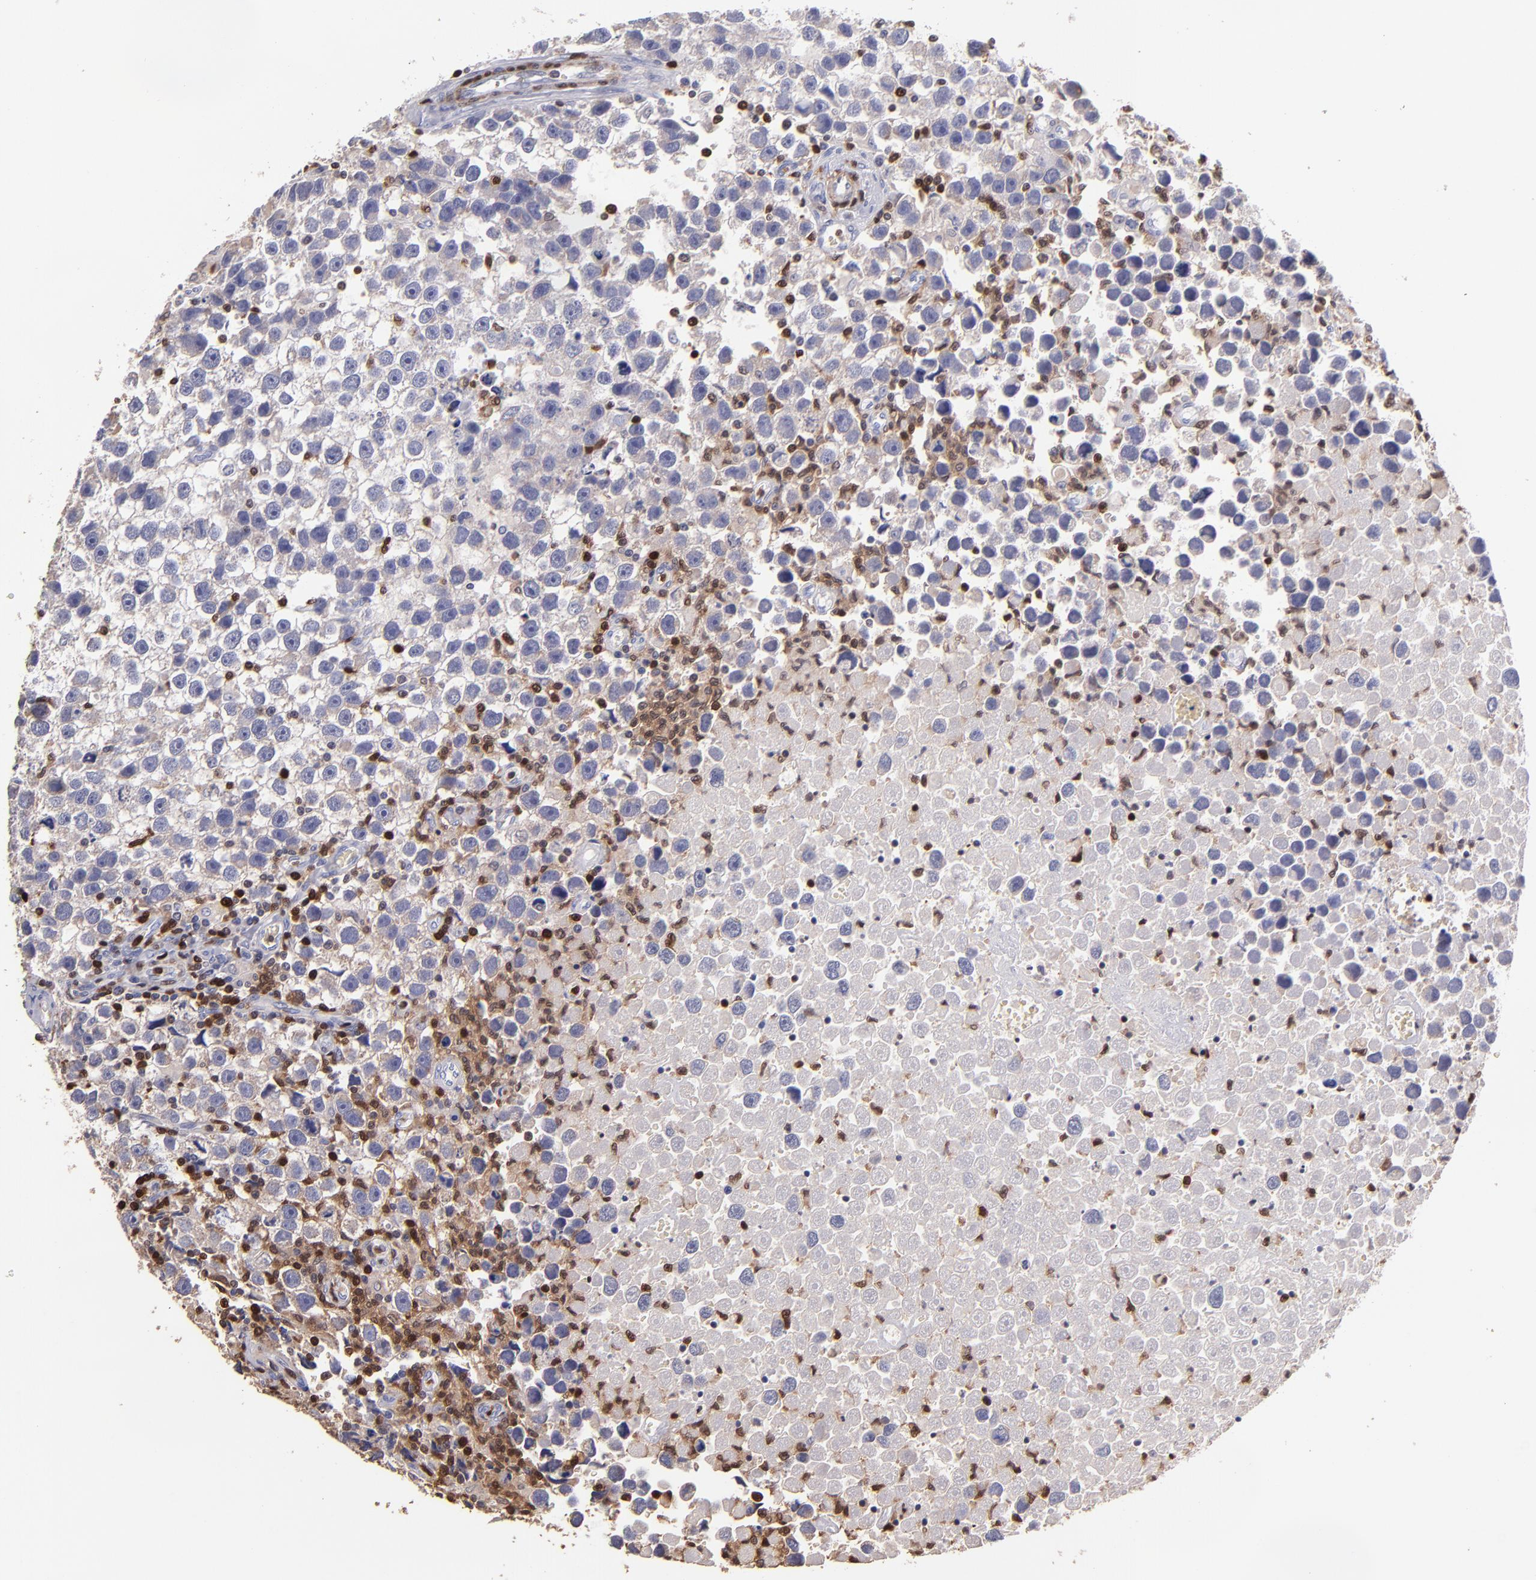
{"staining": {"intensity": "weak", "quantity": "25%-75%", "location": "cytoplasmic/membranous"}, "tissue": "testis cancer", "cell_type": "Tumor cells", "image_type": "cancer", "snomed": [{"axis": "morphology", "description": "Seminoma, NOS"}, {"axis": "topography", "description": "Testis"}], "caption": "A photomicrograph of human testis cancer stained for a protein exhibits weak cytoplasmic/membranous brown staining in tumor cells. (IHC, brightfield microscopy, high magnification).", "gene": "S100A4", "patient": {"sex": "male", "age": 43}}